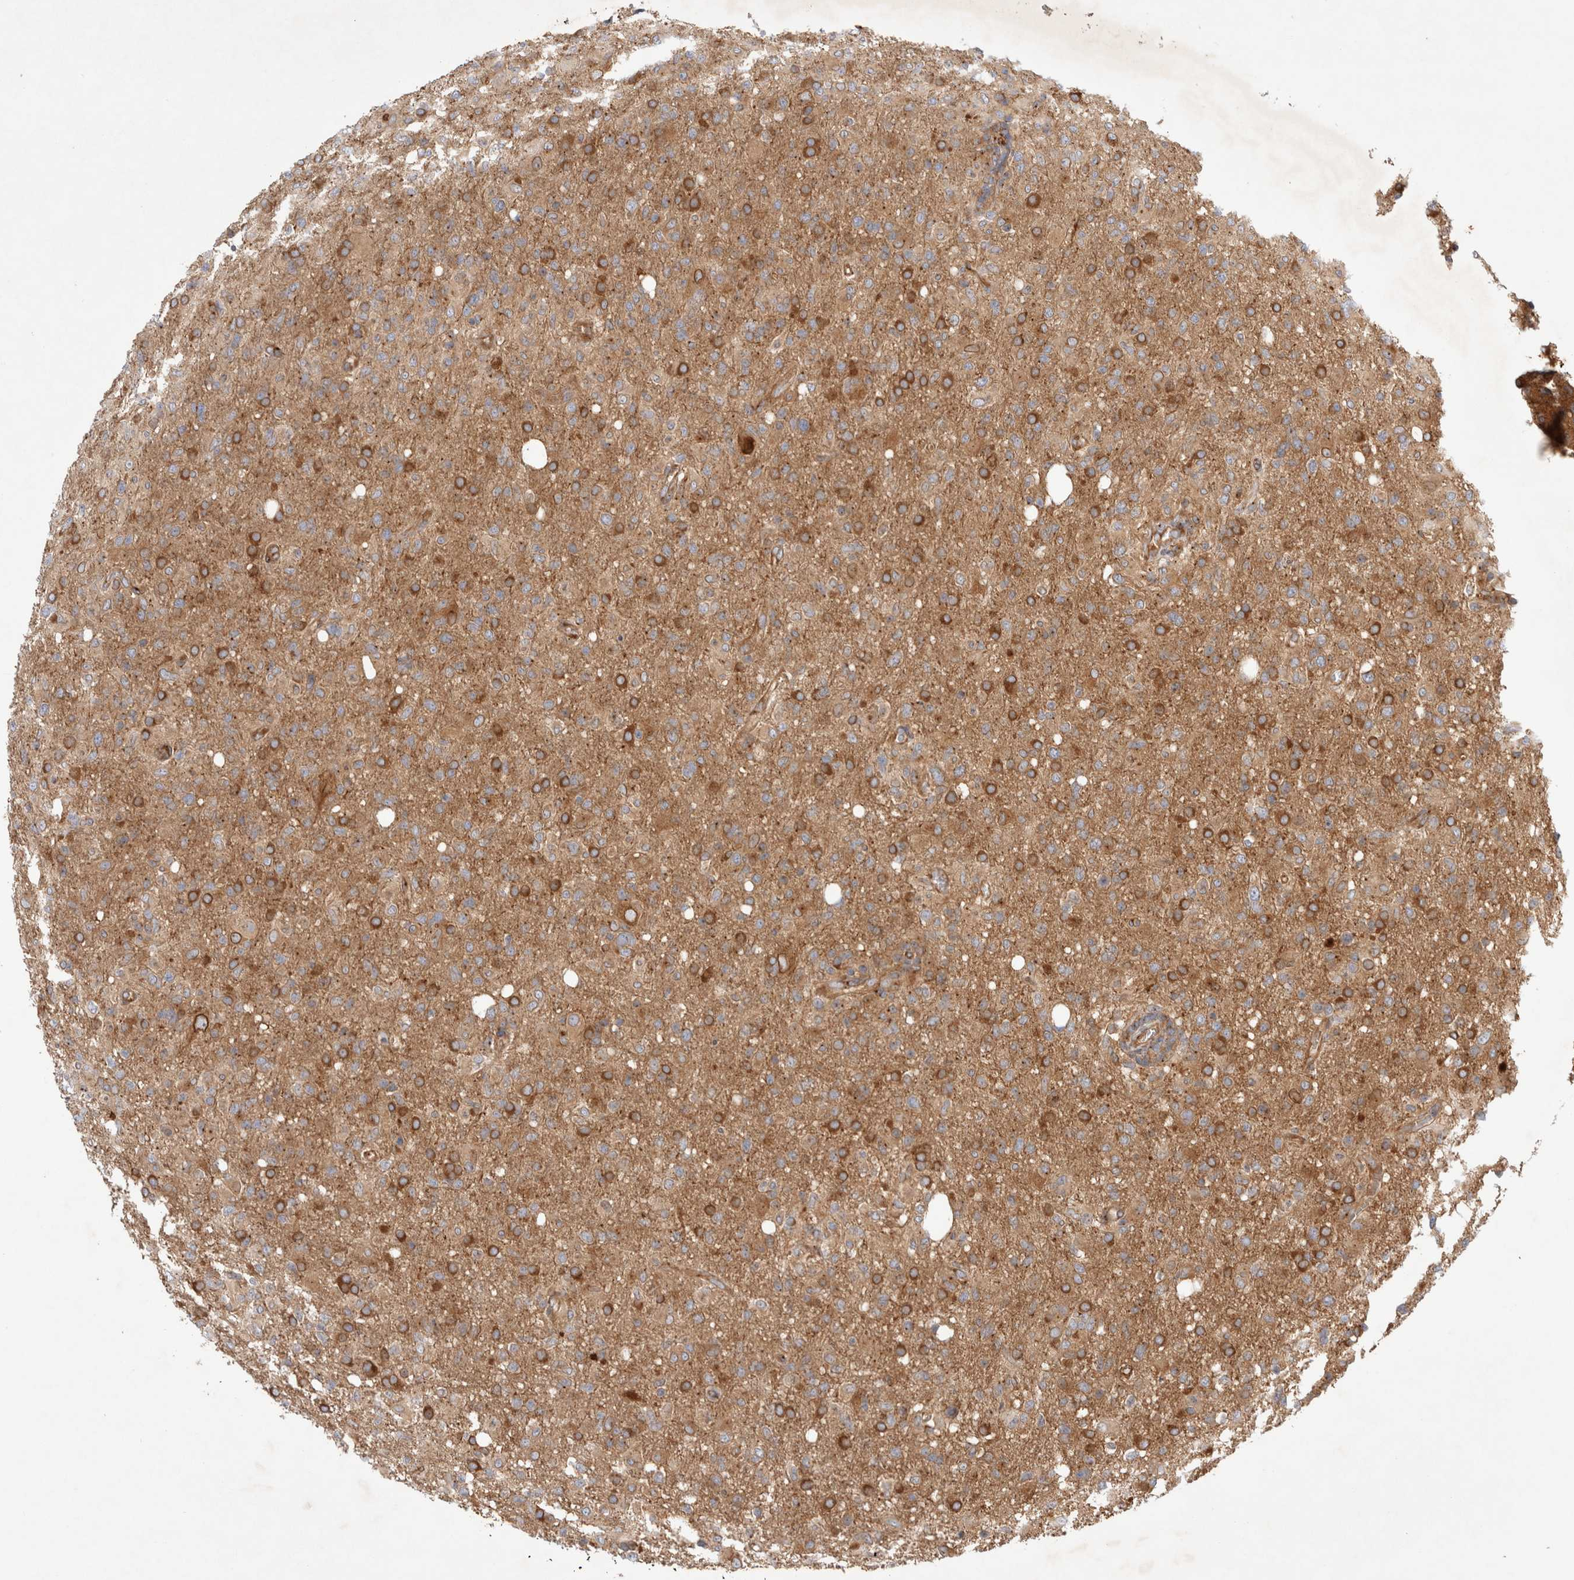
{"staining": {"intensity": "strong", "quantity": "25%-75%", "location": "cytoplasmic/membranous"}, "tissue": "glioma", "cell_type": "Tumor cells", "image_type": "cancer", "snomed": [{"axis": "morphology", "description": "Glioma, malignant, High grade"}, {"axis": "topography", "description": "Brain"}], "caption": "Protein expression analysis of human glioma reveals strong cytoplasmic/membranous staining in about 25%-75% of tumor cells. The staining was performed using DAB to visualize the protein expression in brown, while the nuclei were stained in blue with hematoxylin (Magnification: 20x).", "gene": "GPR150", "patient": {"sex": "female", "age": 57}}